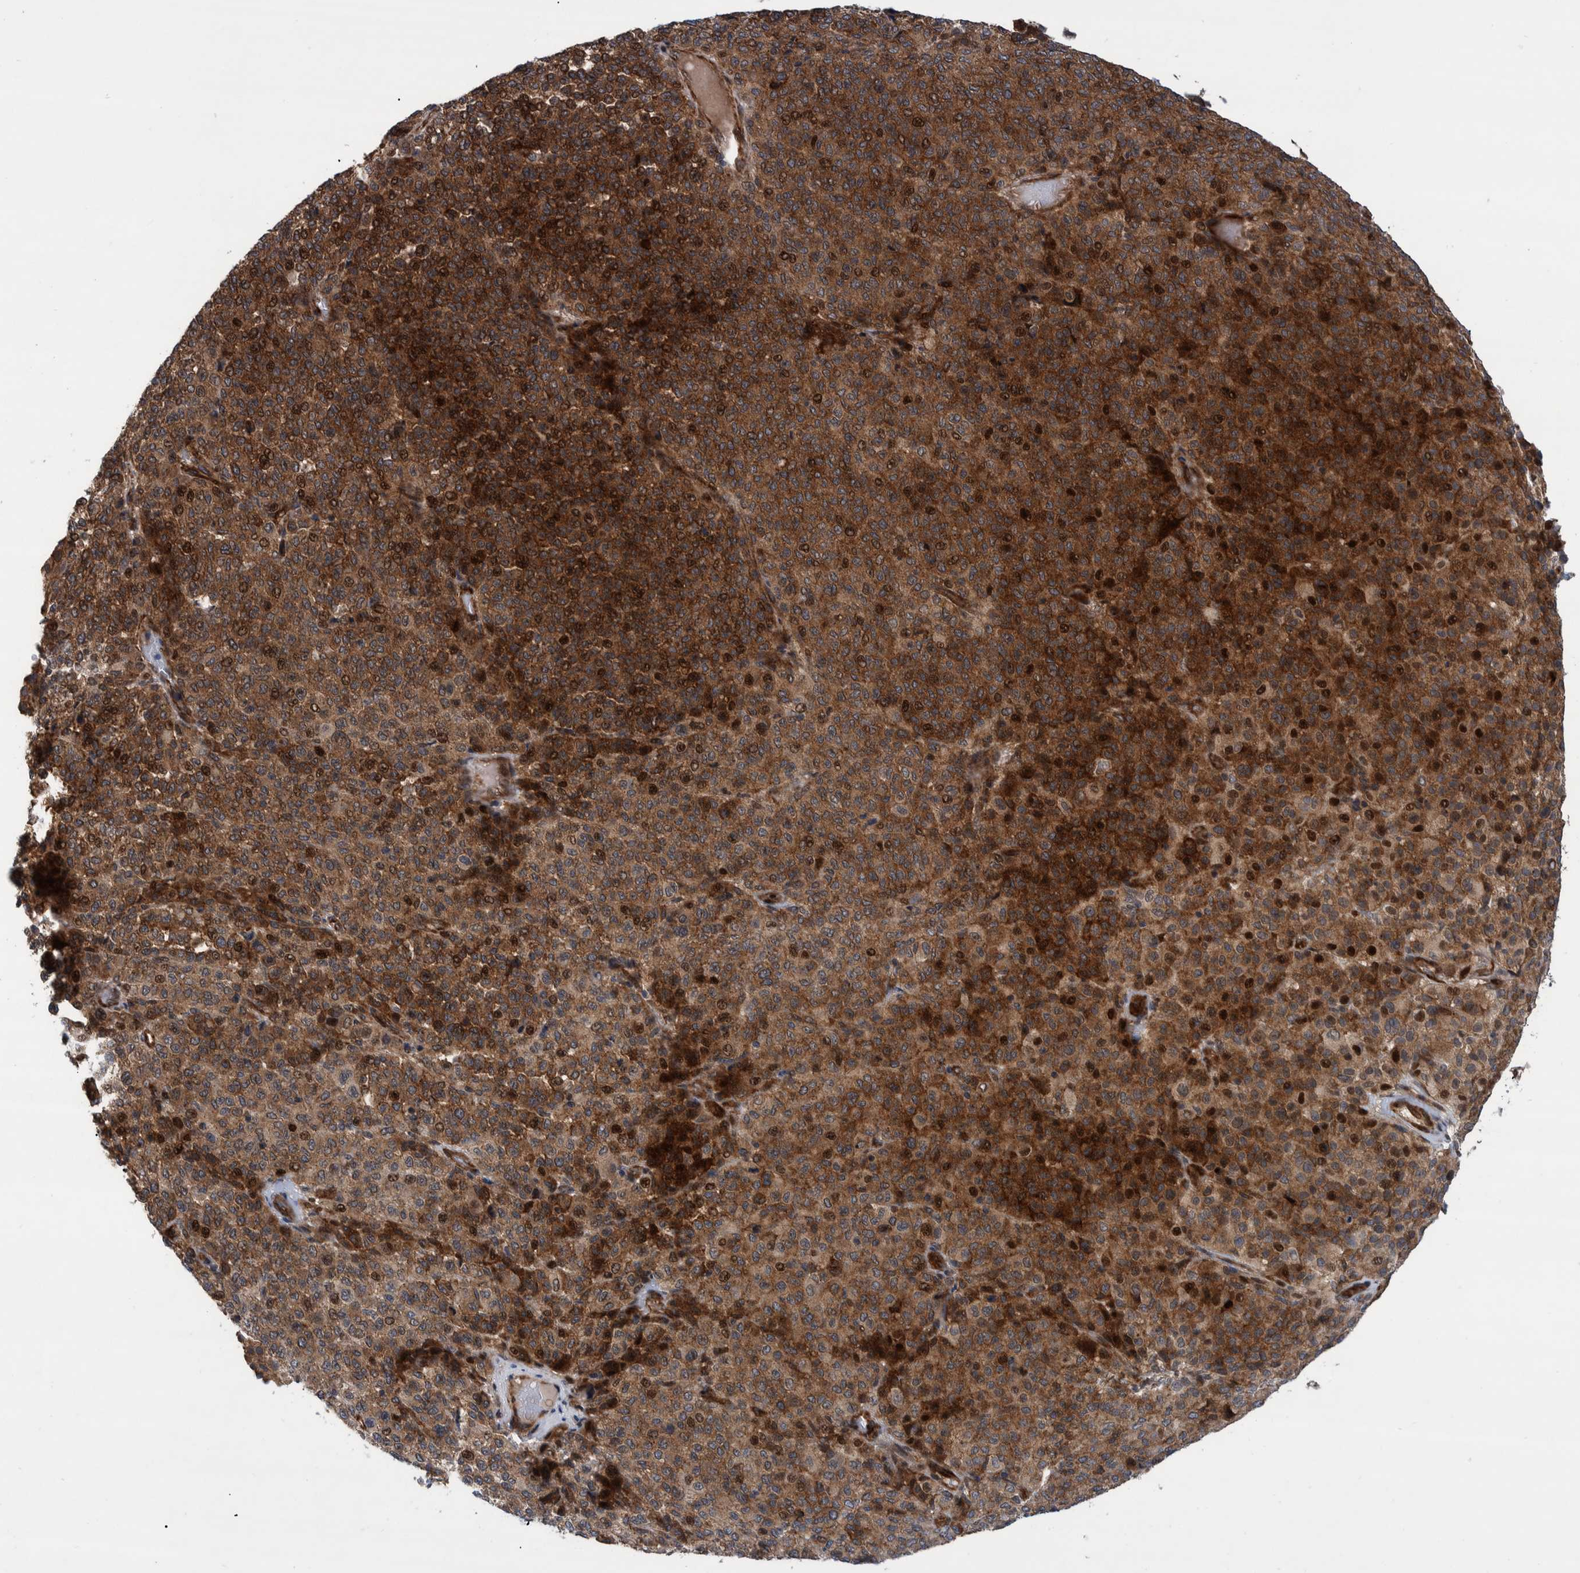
{"staining": {"intensity": "strong", "quantity": ">75%", "location": "cytoplasmic/membranous"}, "tissue": "melanoma", "cell_type": "Tumor cells", "image_type": "cancer", "snomed": [{"axis": "morphology", "description": "Malignant melanoma, Metastatic site"}, {"axis": "topography", "description": "Pancreas"}], "caption": "Melanoma tissue demonstrates strong cytoplasmic/membranous positivity in approximately >75% of tumor cells, visualized by immunohistochemistry.", "gene": "GRPEL2", "patient": {"sex": "female", "age": 30}}